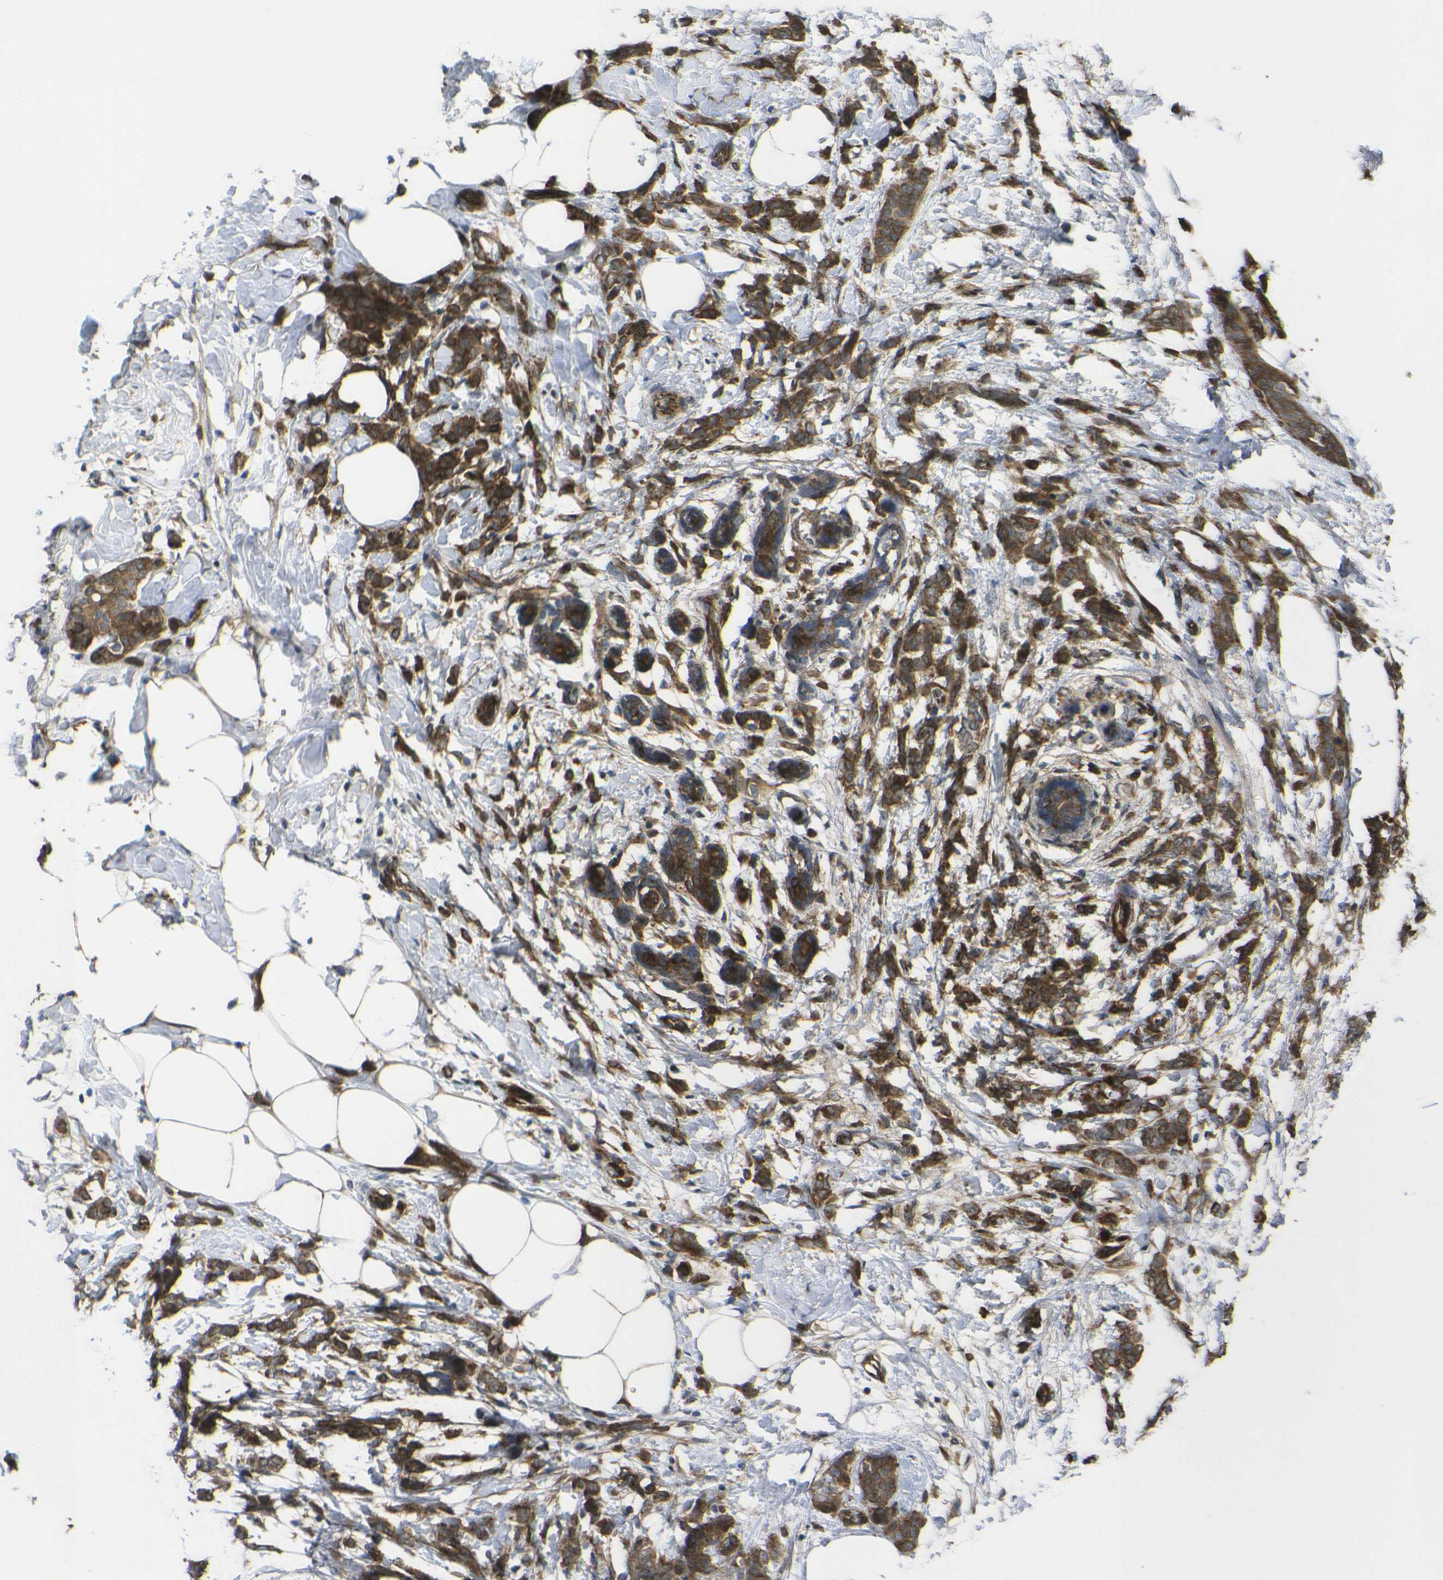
{"staining": {"intensity": "strong", "quantity": ">75%", "location": "cytoplasmic/membranous"}, "tissue": "breast cancer", "cell_type": "Tumor cells", "image_type": "cancer", "snomed": [{"axis": "morphology", "description": "Lobular carcinoma, in situ"}, {"axis": "morphology", "description": "Lobular carcinoma"}, {"axis": "topography", "description": "Breast"}], "caption": "Tumor cells show high levels of strong cytoplasmic/membranous expression in about >75% of cells in breast lobular carcinoma. Immunohistochemistry stains the protein in brown and the nuclei are stained blue.", "gene": "ECE1", "patient": {"sex": "female", "age": 41}}